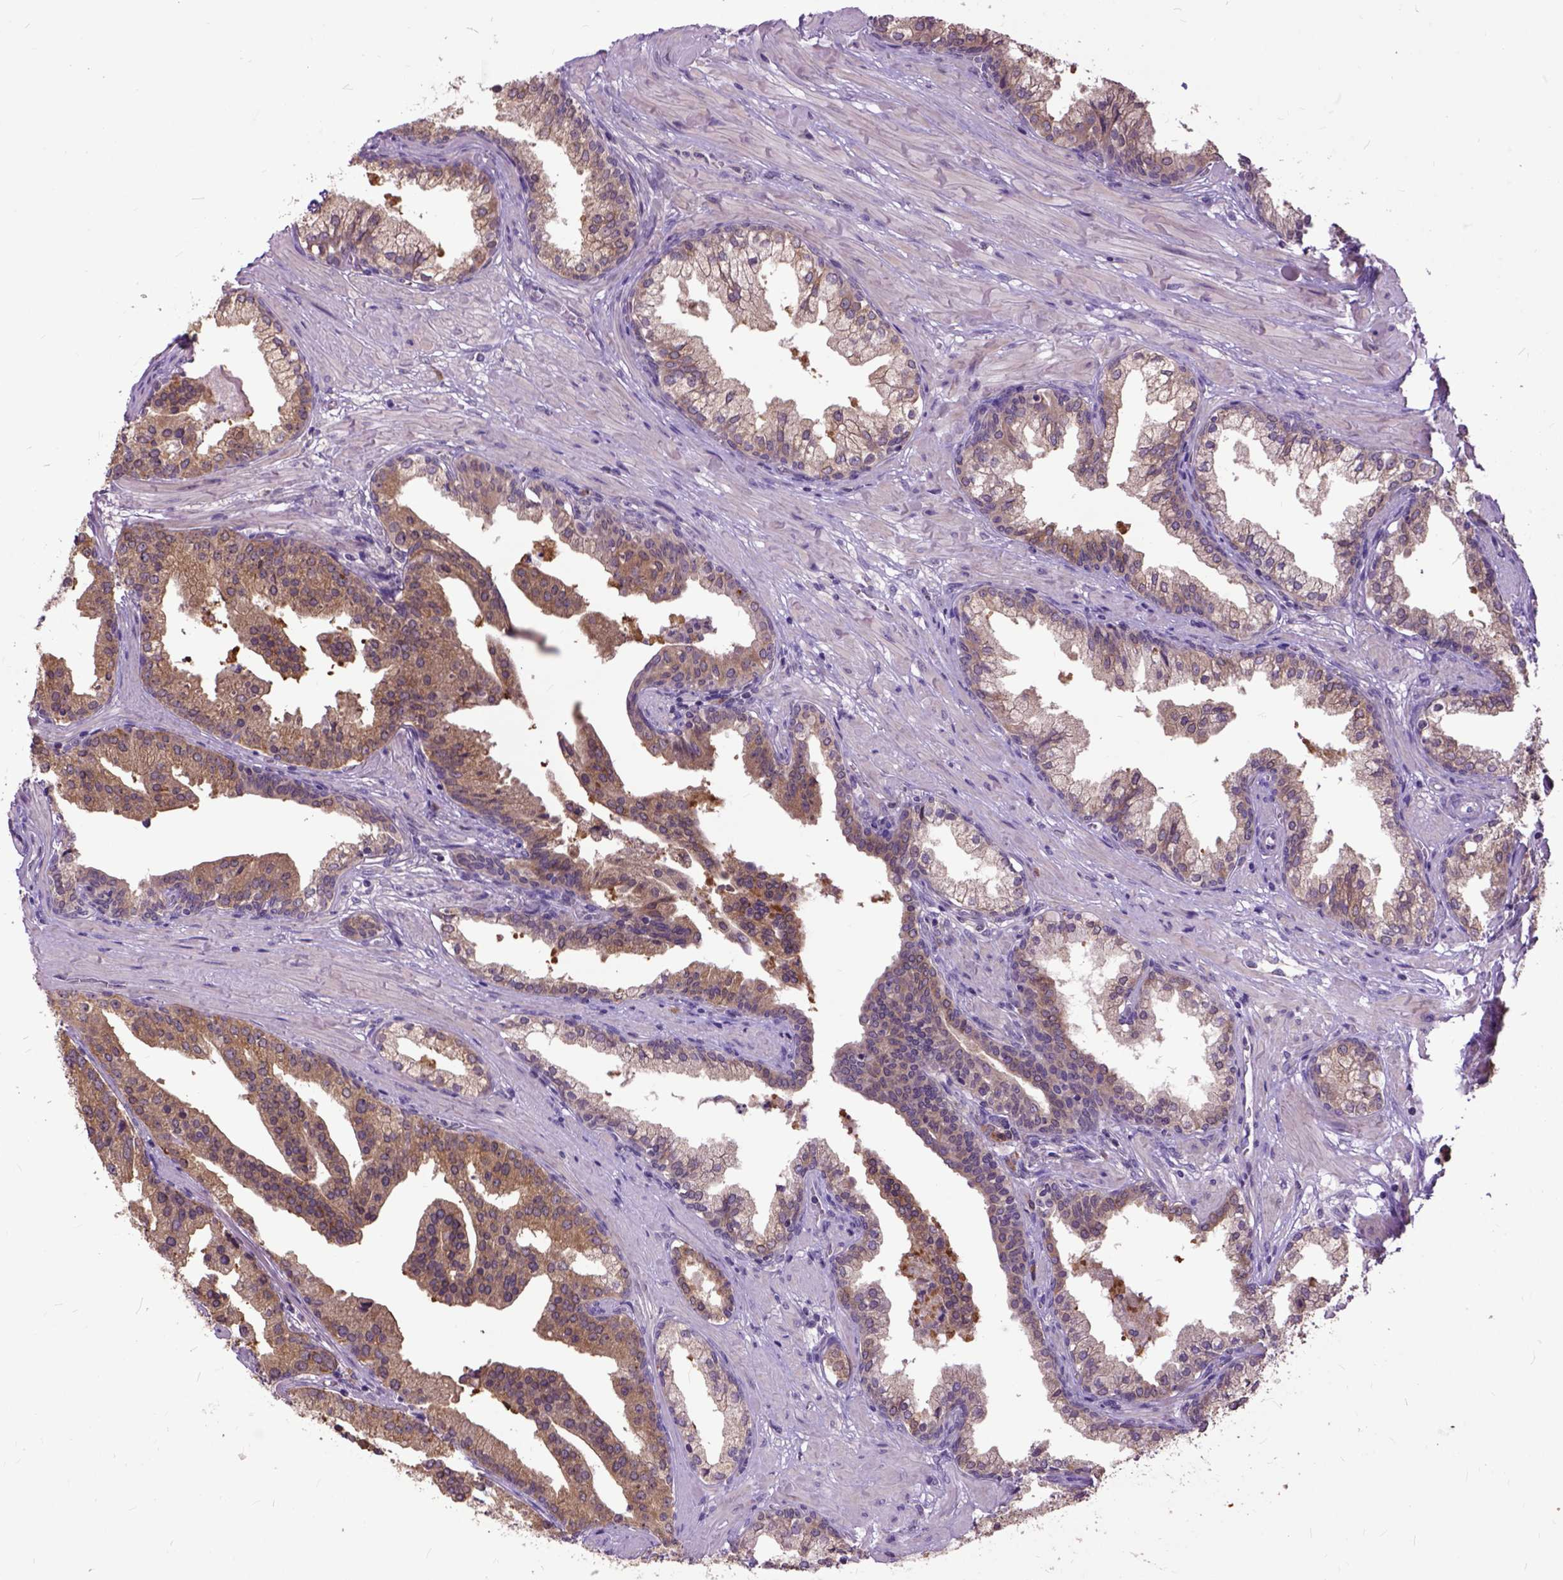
{"staining": {"intensity": "moderate", "quantity": ">75%", "location": "cytoplasmic/membranous"}, "tissue": "prostate cancer", "cell_type": "Tumor cells", "image_type": "cancer", "snomed": [{"axis": "morphology", "description": "Adenocarcinoma, NOS"}, {"axis": "topography", "description": "Prostate and seminal vesicle, NOS"}, {"axis": "topography", "description": "Prostate"}], "caption": "Tumor cells demonstrate medium levels of moderate cytoplasmic/membranous staining in about >75% of cells in prostate cancer.", "gene": "ARL1", "patient": {"sex": "male", "age": 44}}